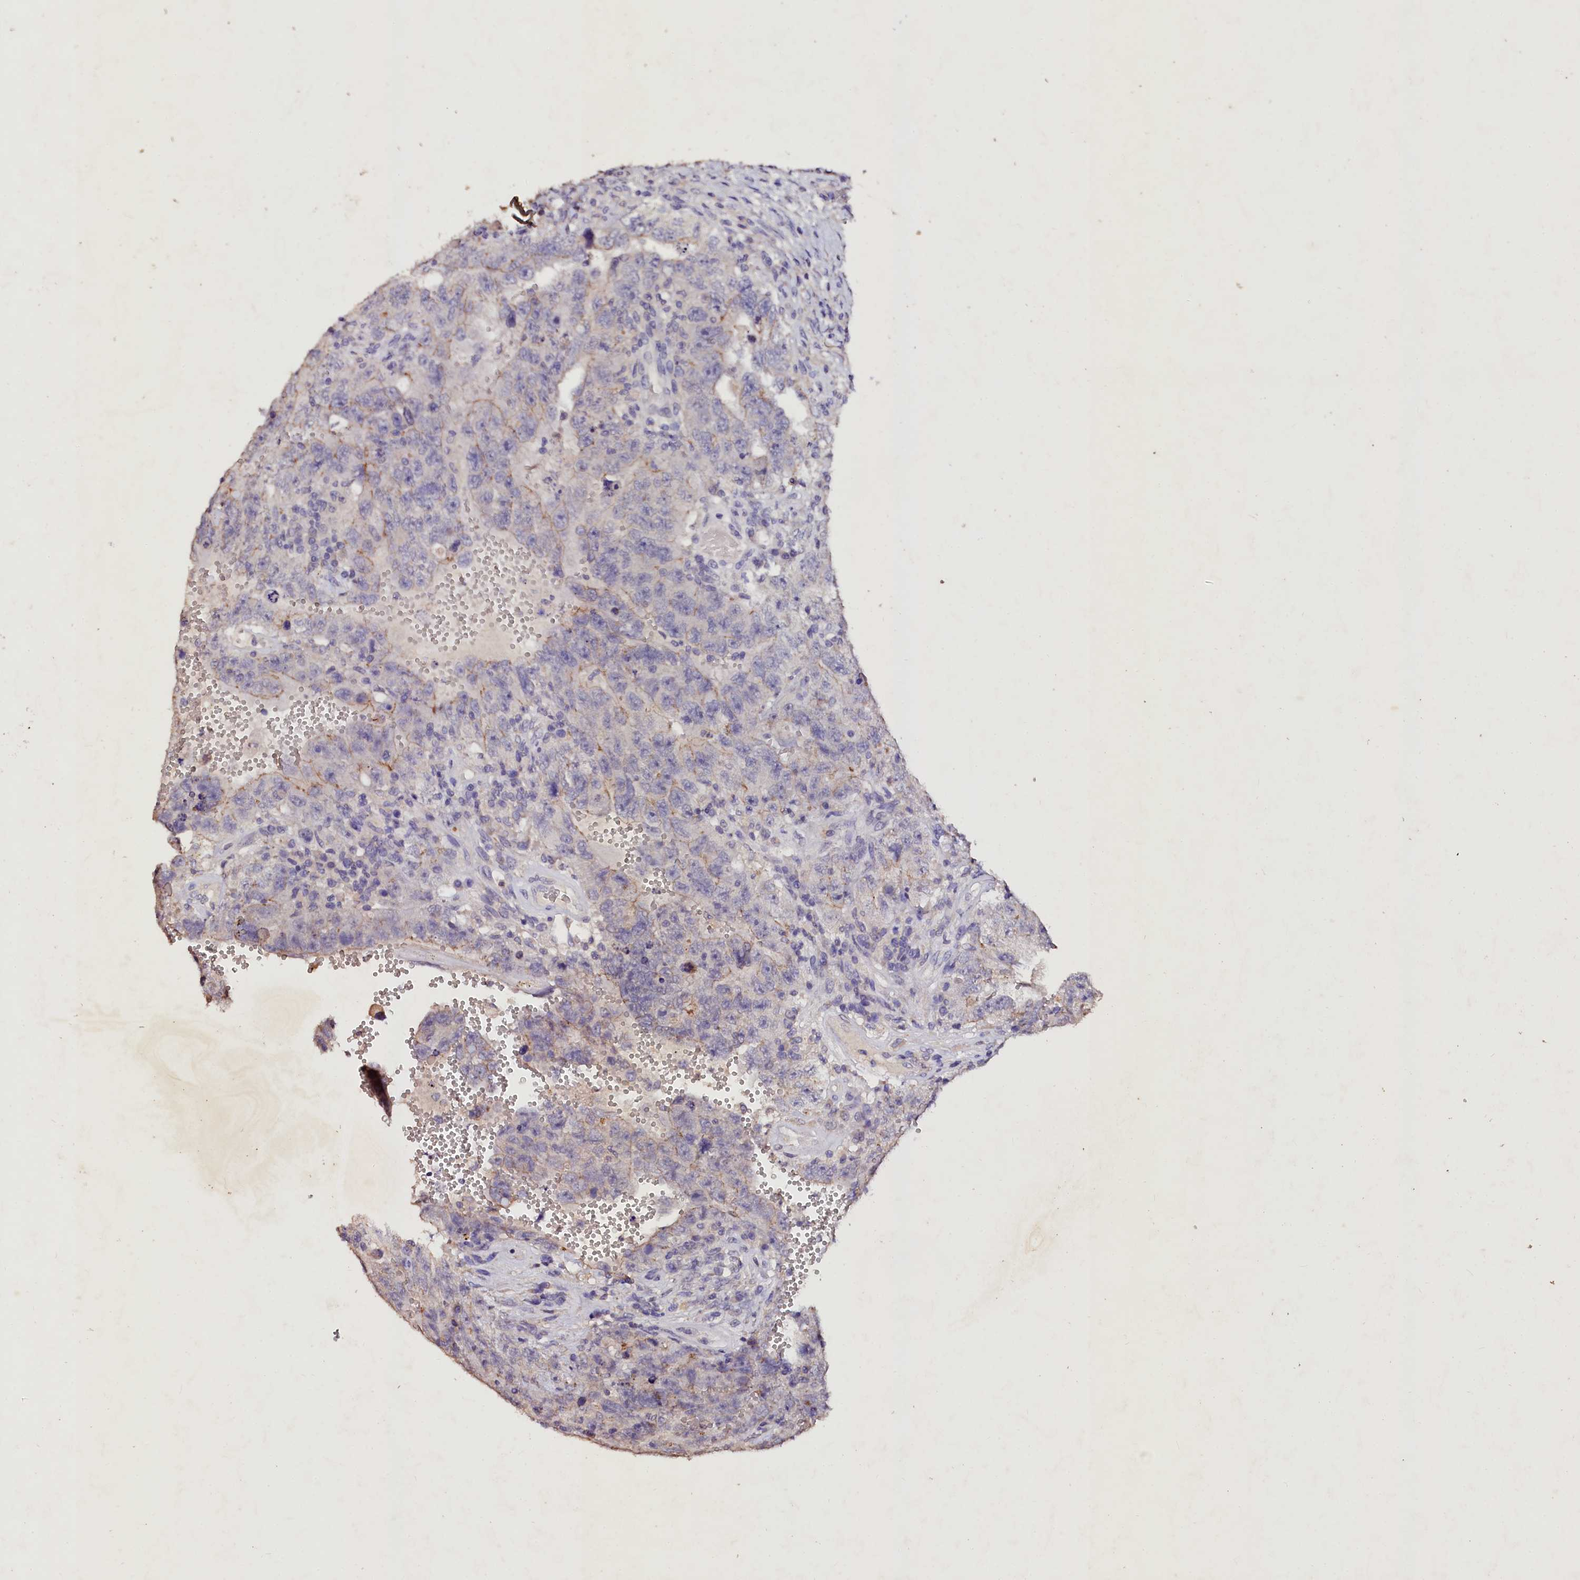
{"staining": {"intensity": "negative", "quantity": "none", "location": "none"}, "tissue": "testis cancer", "cell_type": "Tumor cells", "image_type": "cancer", "snomed": [{"axis": "morphology", "description": "Carcinoma, Embryonal, NOS"}, {"axis": "topography", "description": "Testis"}], "caption": "Immunohistochemistry (IHC) histopathology image of neoplastic tissue: human testis cancer stained with DAB (3,3'-diaminobenzidine) shows no significant protein staining in tumor cells.", "gene": "VPS36", "patient": {"sex": "male", "age": 26}}